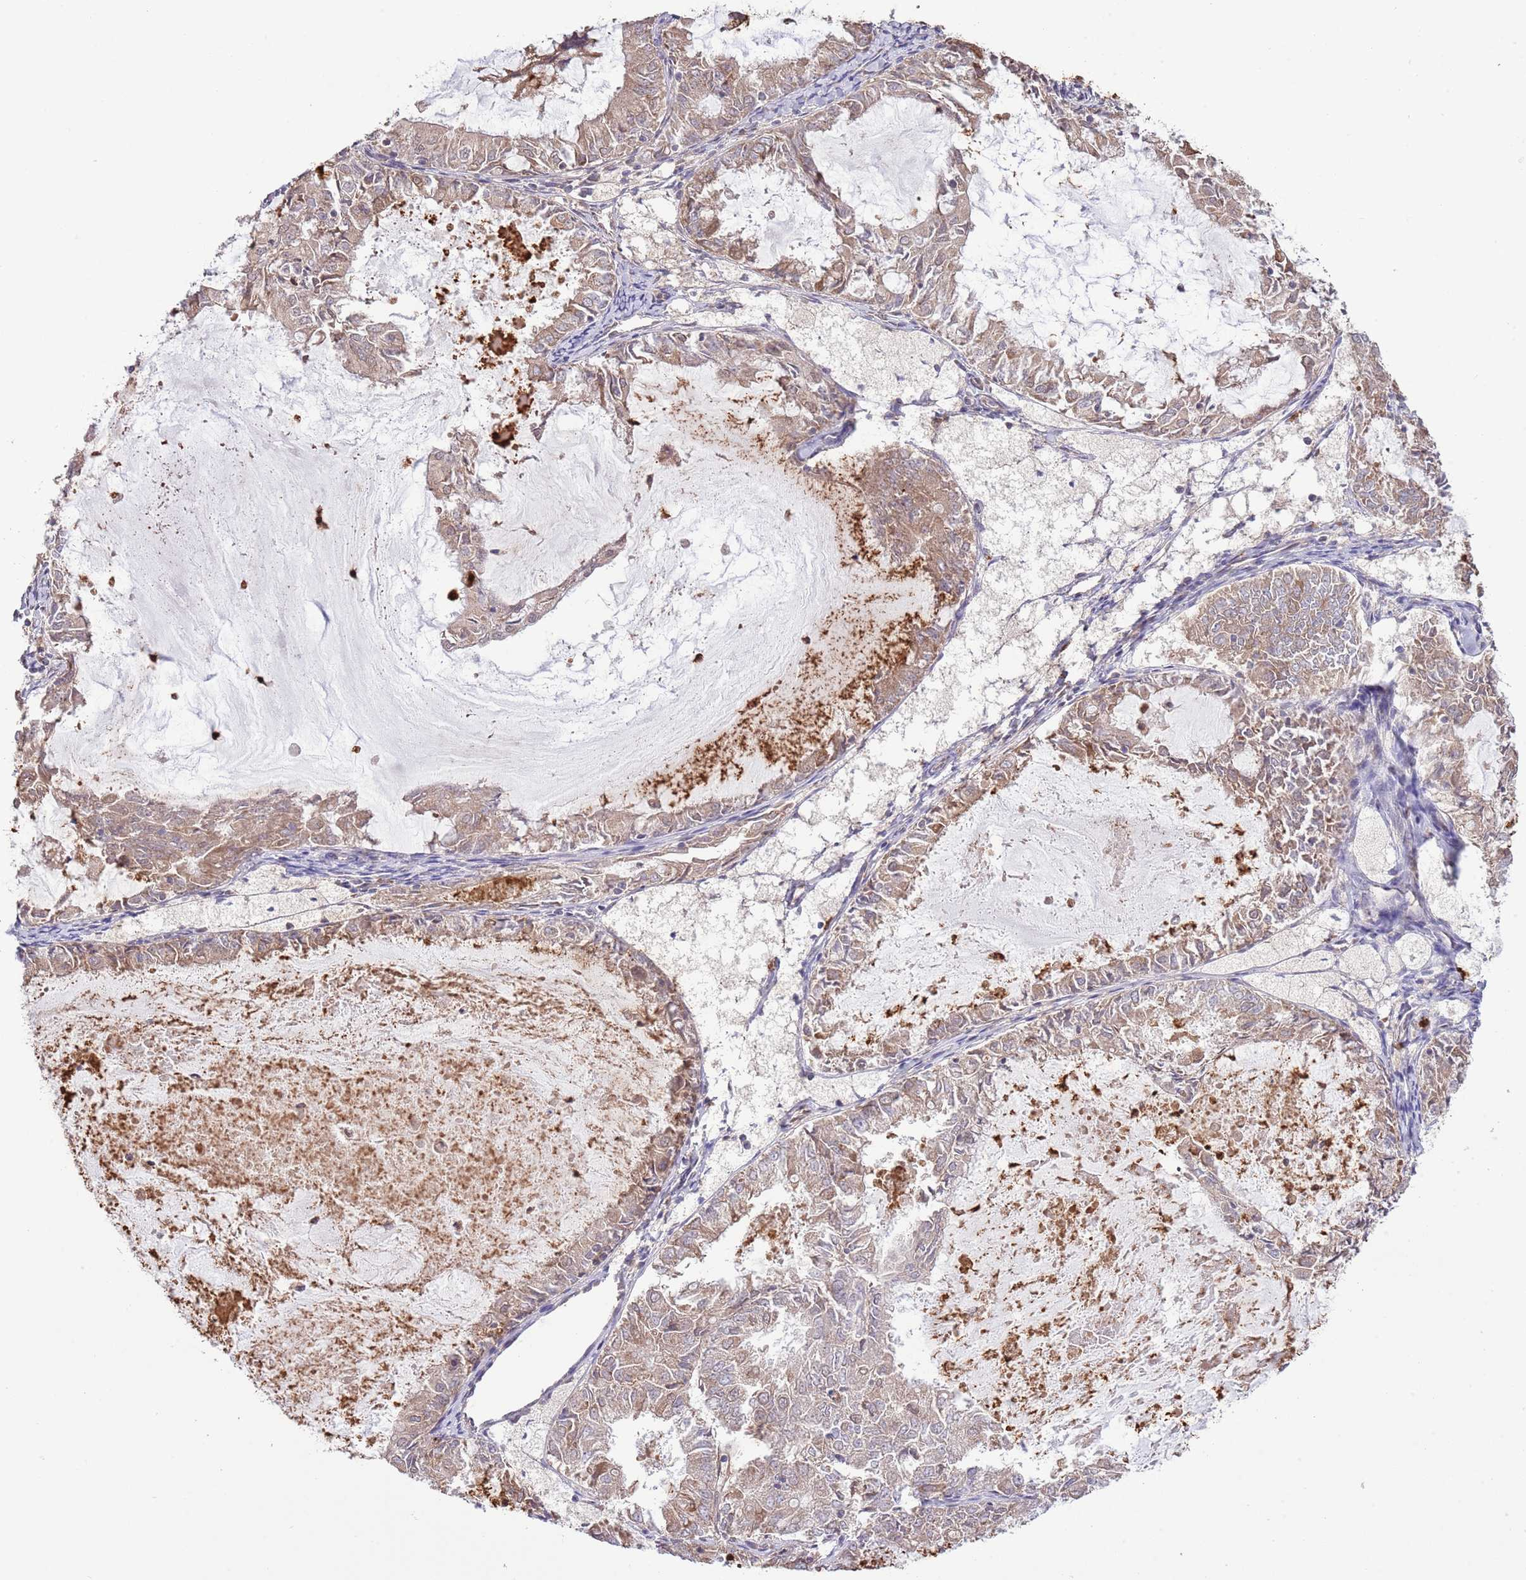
{"staining": {"intensity": "weak", "quantity": ">75%", "location": "cytoplasmic/membranous"}, "tissue": "endometrial cancer", "cell_type": "Tumor cells", "image_type": "cancer", "snomed": [{"axis": "morphology", "description": "Adenocarcinoma, NOS"}, {"axis": "topography", "description": "Endometrium"}], "caption": "The image exhibits a brown stain indicating the presence of a protein in the cytoplasmic/membranous of tumor cells in adenocarcinoma (endometrial).", "gene": "AMIGO1", "patient": {"sex": "female", "age": 57}}